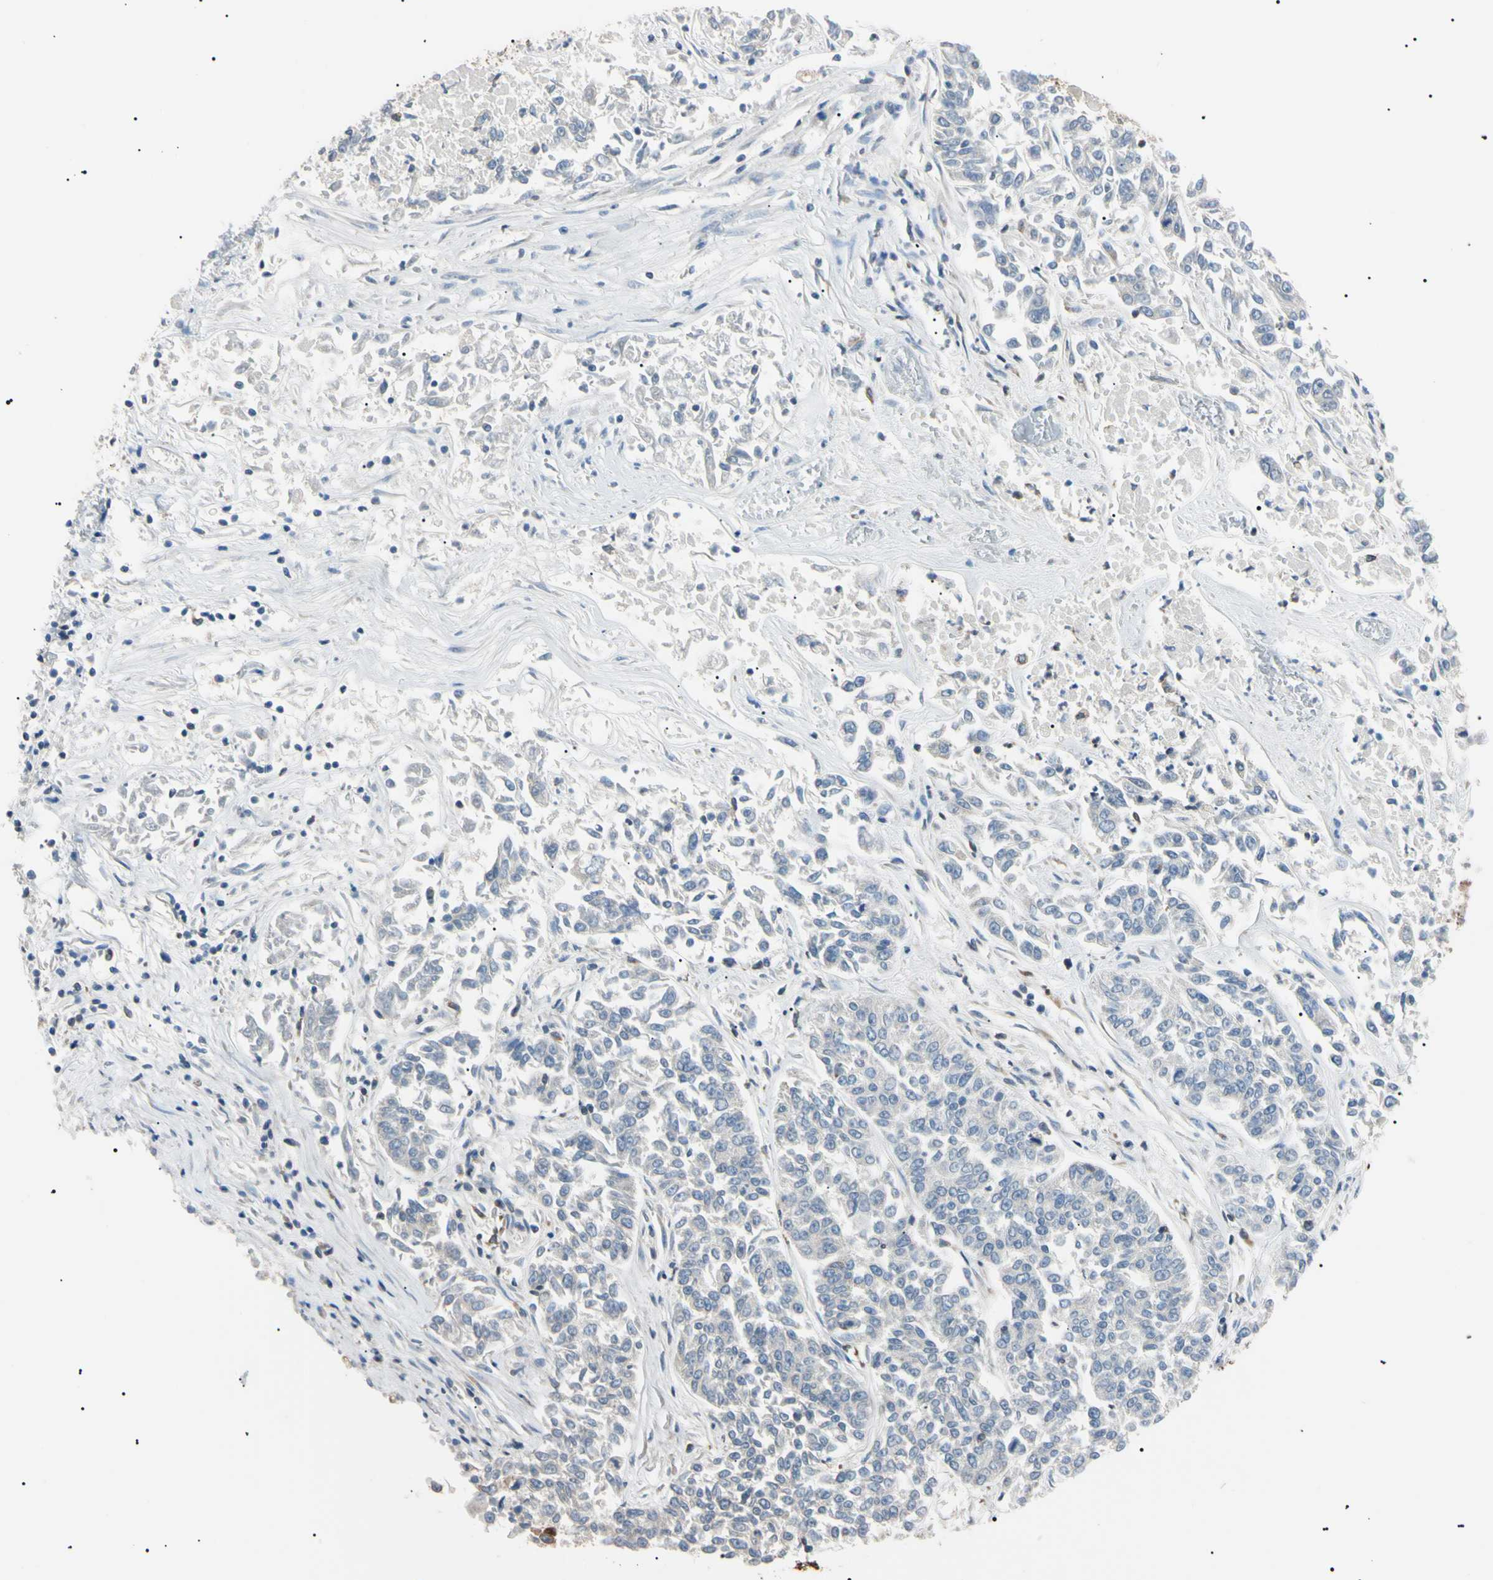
{"staining": {"intensity": "negative", "quantity": "none", "location": "none"}, "tissue": "lung cancer", "cell_type": "Tumor cells", "image_type": "cancer", "snomed": [{"axis": "morphology", "description": "Adenocarcinoma, NOS"}, {"axis": "topography", "description": "Lung"}], "caption": "IHC photomicrograph of lung cancer stained for a protein (brown), which reveals no staining in tumor cells. (DAB (3,3'-diaminobenzidine) immunohistochemistry, high magnification).", "gene": "VAPA", "patient": {"sex": "male", "age": 84}}